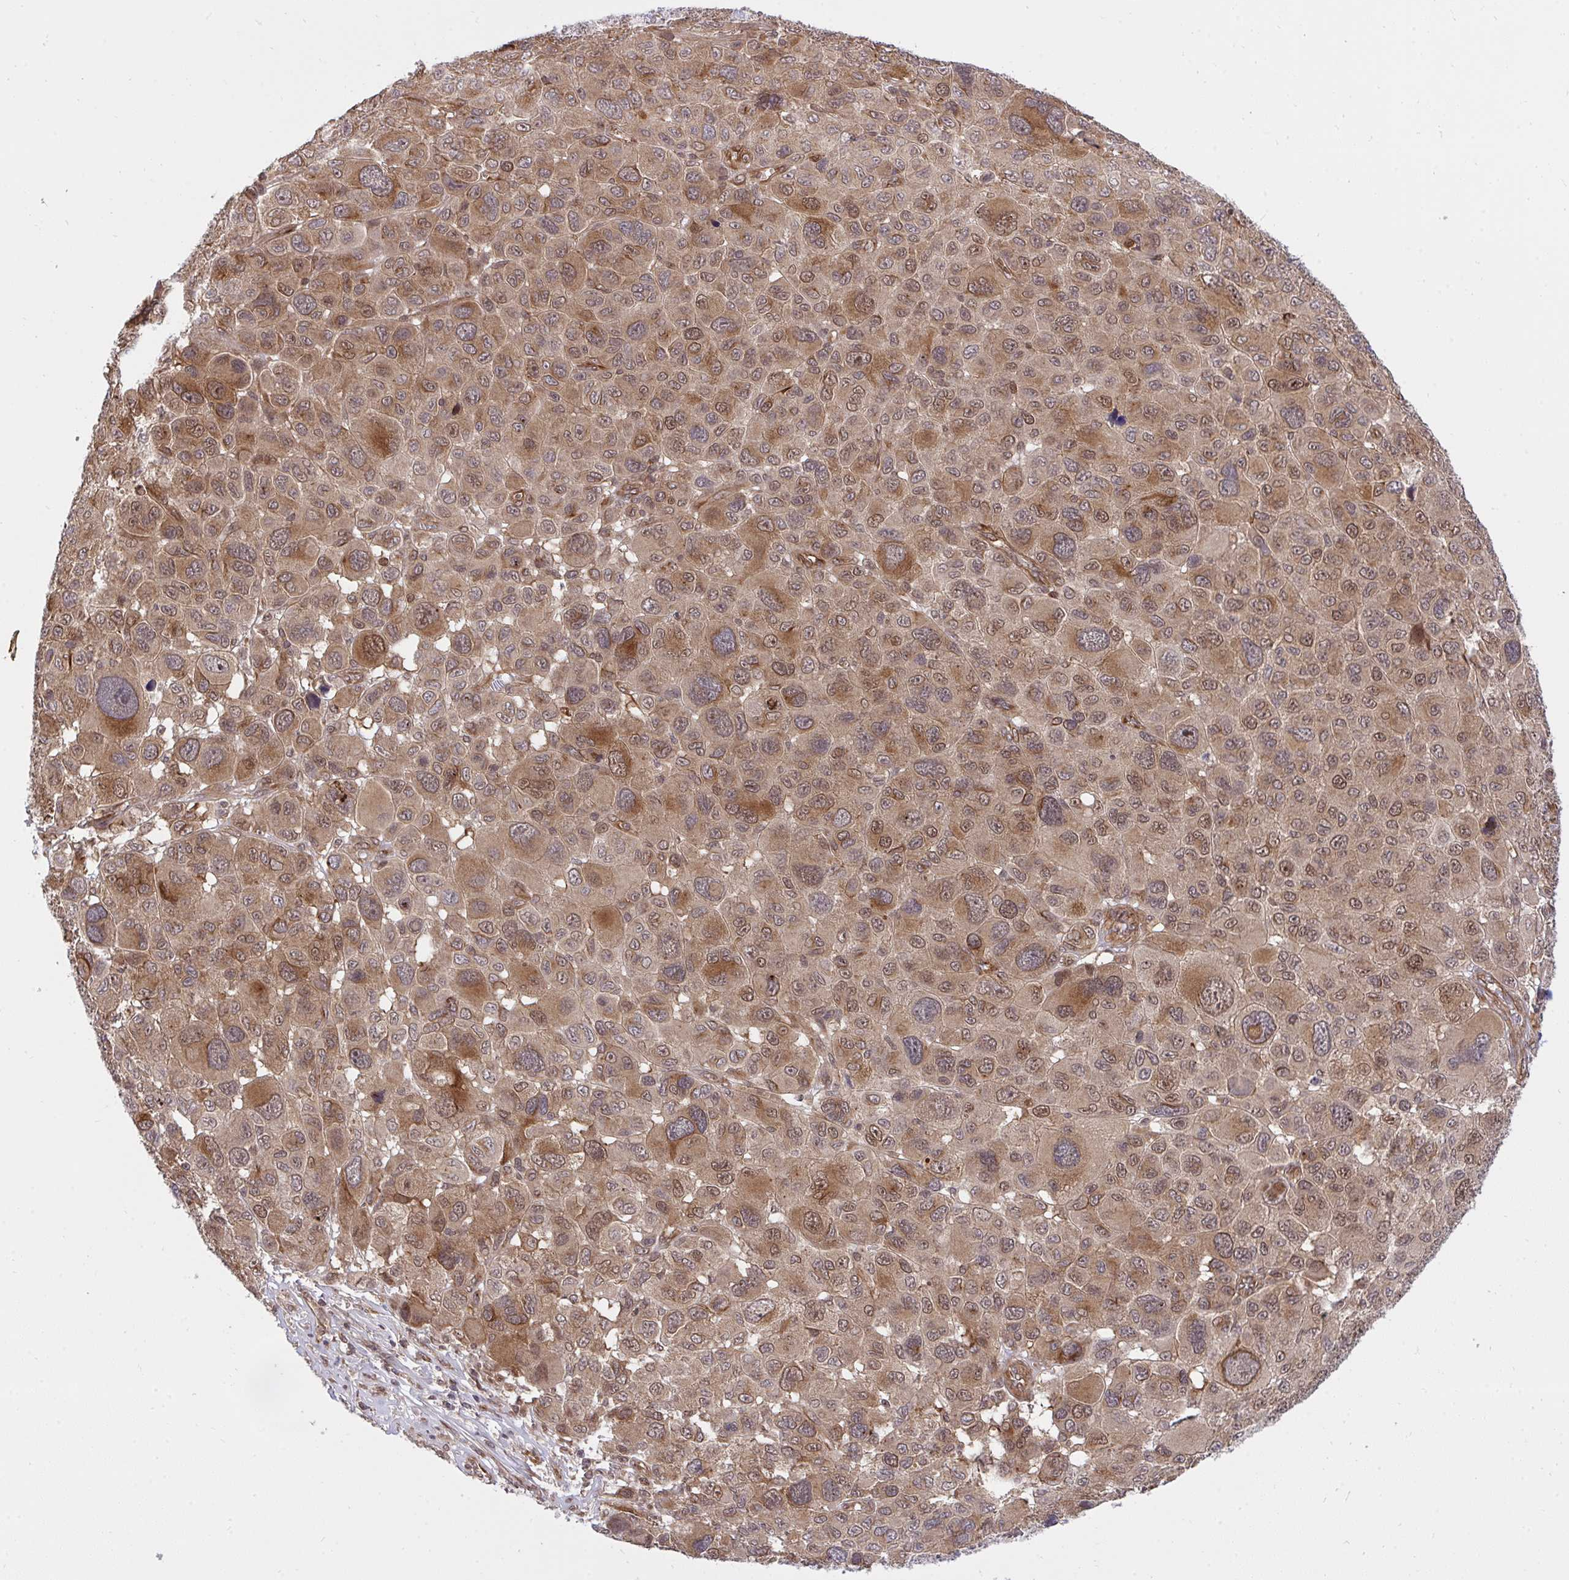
{"staining": {"intensity": "moderate", "quantity": "25%-75%", "location": "cytoplasmic/membranous"}, "tissue": "melanoma", "cell_type": "Tumor cells", "image_type": "cancer", "snomed": [{"axis": "morphology", "description": "Malignant melanoma, NOS"}, {"axis": "topography", "description": "Skin"}], "caption": "Malignant melanoma was stained to show a protein in brown. There is medium levels of moderate cytoplasmic/membranous positivity in about 25%-75% of tumor cells.", "gene": "ERI1", "patient": {"sex": "female", "age": 66}}